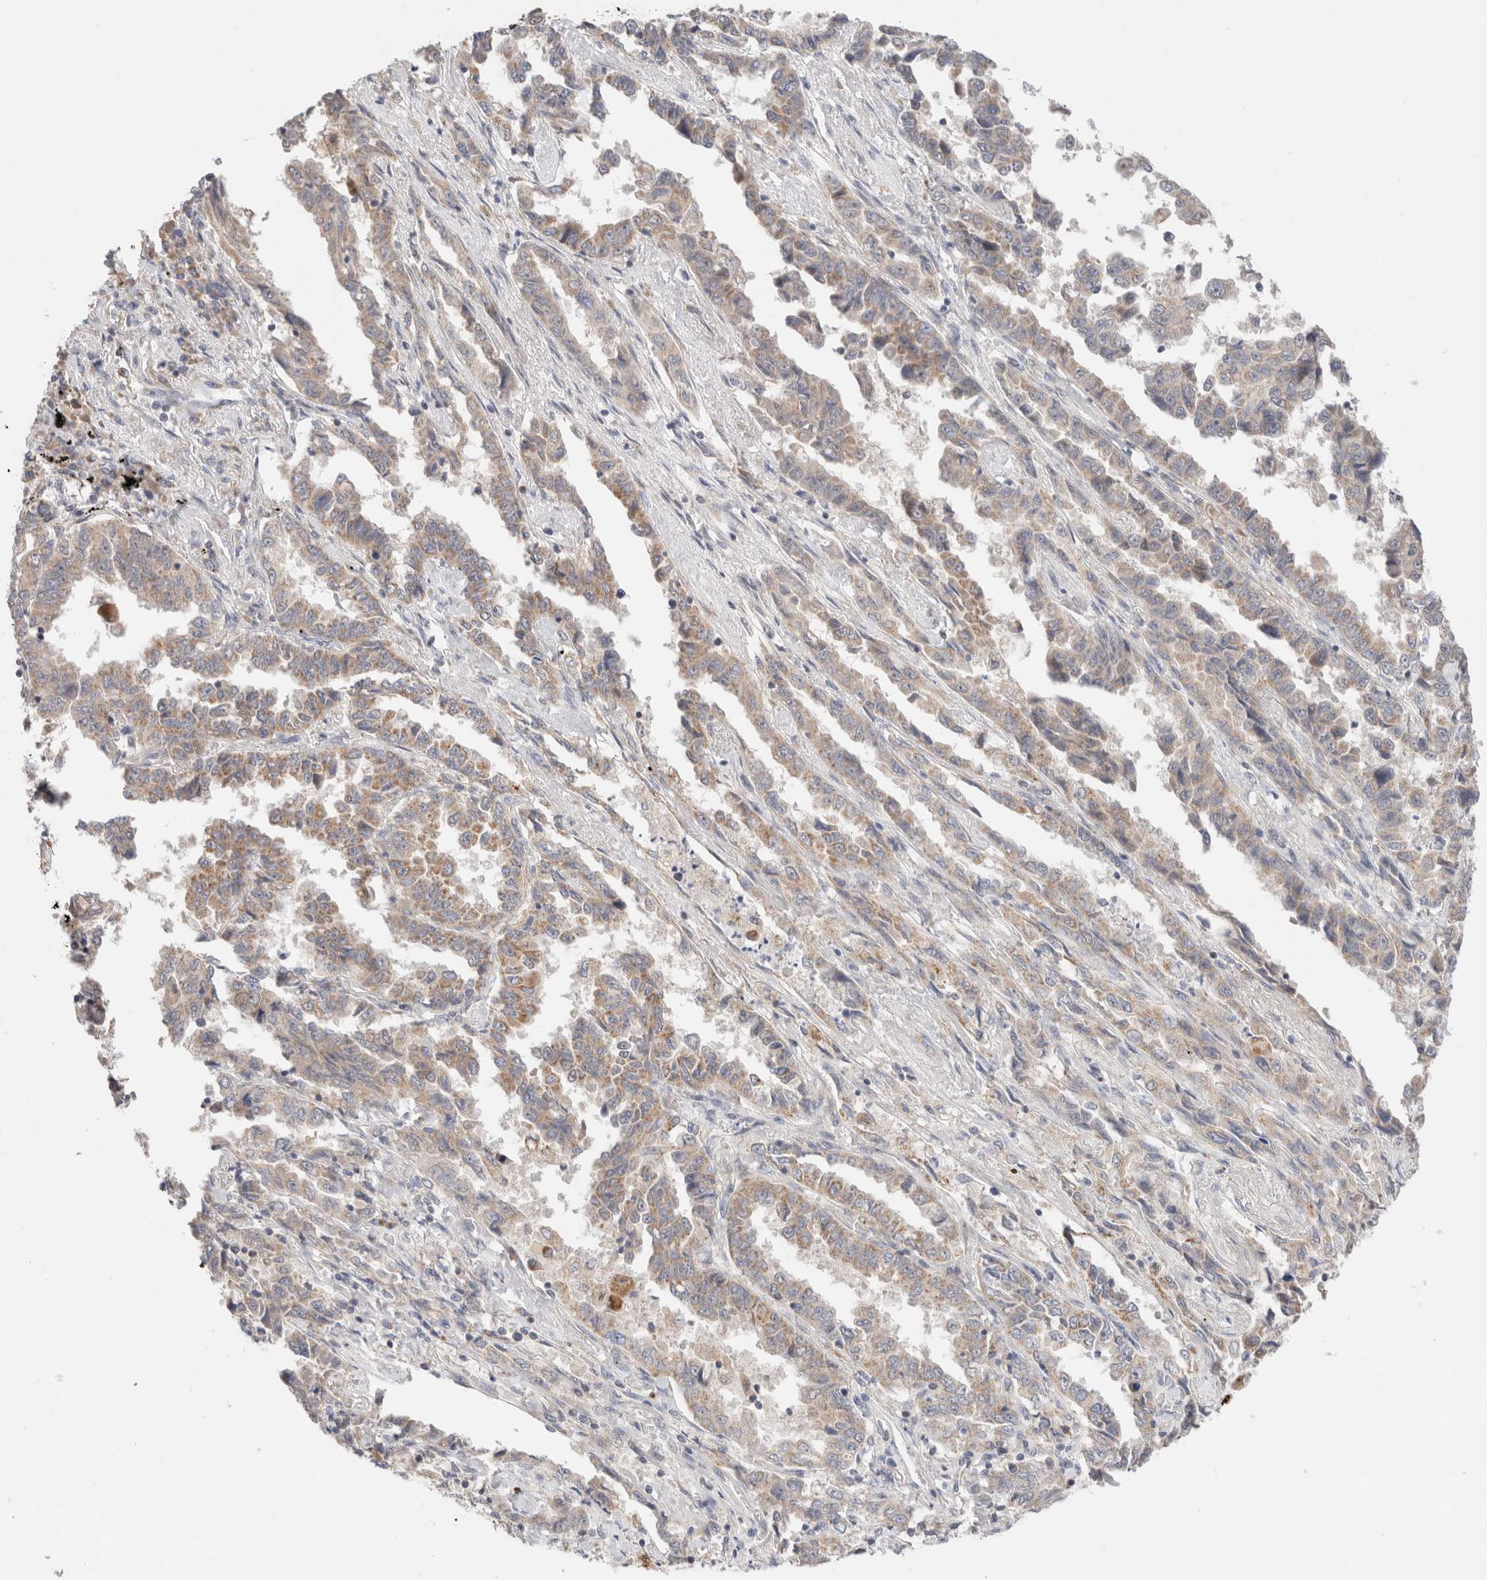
{"staining": {"intensity": "moderate", "quantity": "<25%", "location": "cytoplasmic/membranous"}, "tissue": "lung cancer", "cell_type": "Tumor cells", "image_type": "cancer", "snomed": [{"axis": "morphology", "description": "Adenocarcinoma, NOS"}, {"axis": "topography", "description": "Lung"}], "caption": "Immunohistochemistry staining of adenocarcinoma (lung), which reveals low levels of moderate cytoplasmic/membranous positivity in approximately <25% of tumor cells indicating moderate cytoplasmic/membranous protein staining. The staining was performed using DAB (3,3'-diaminobenzidine) (brown) for protein detection and nuclei were counterstained in hematoxylin (blue).", "gene": "ERI3", "patient": {"sex": "female", "age": 51}}